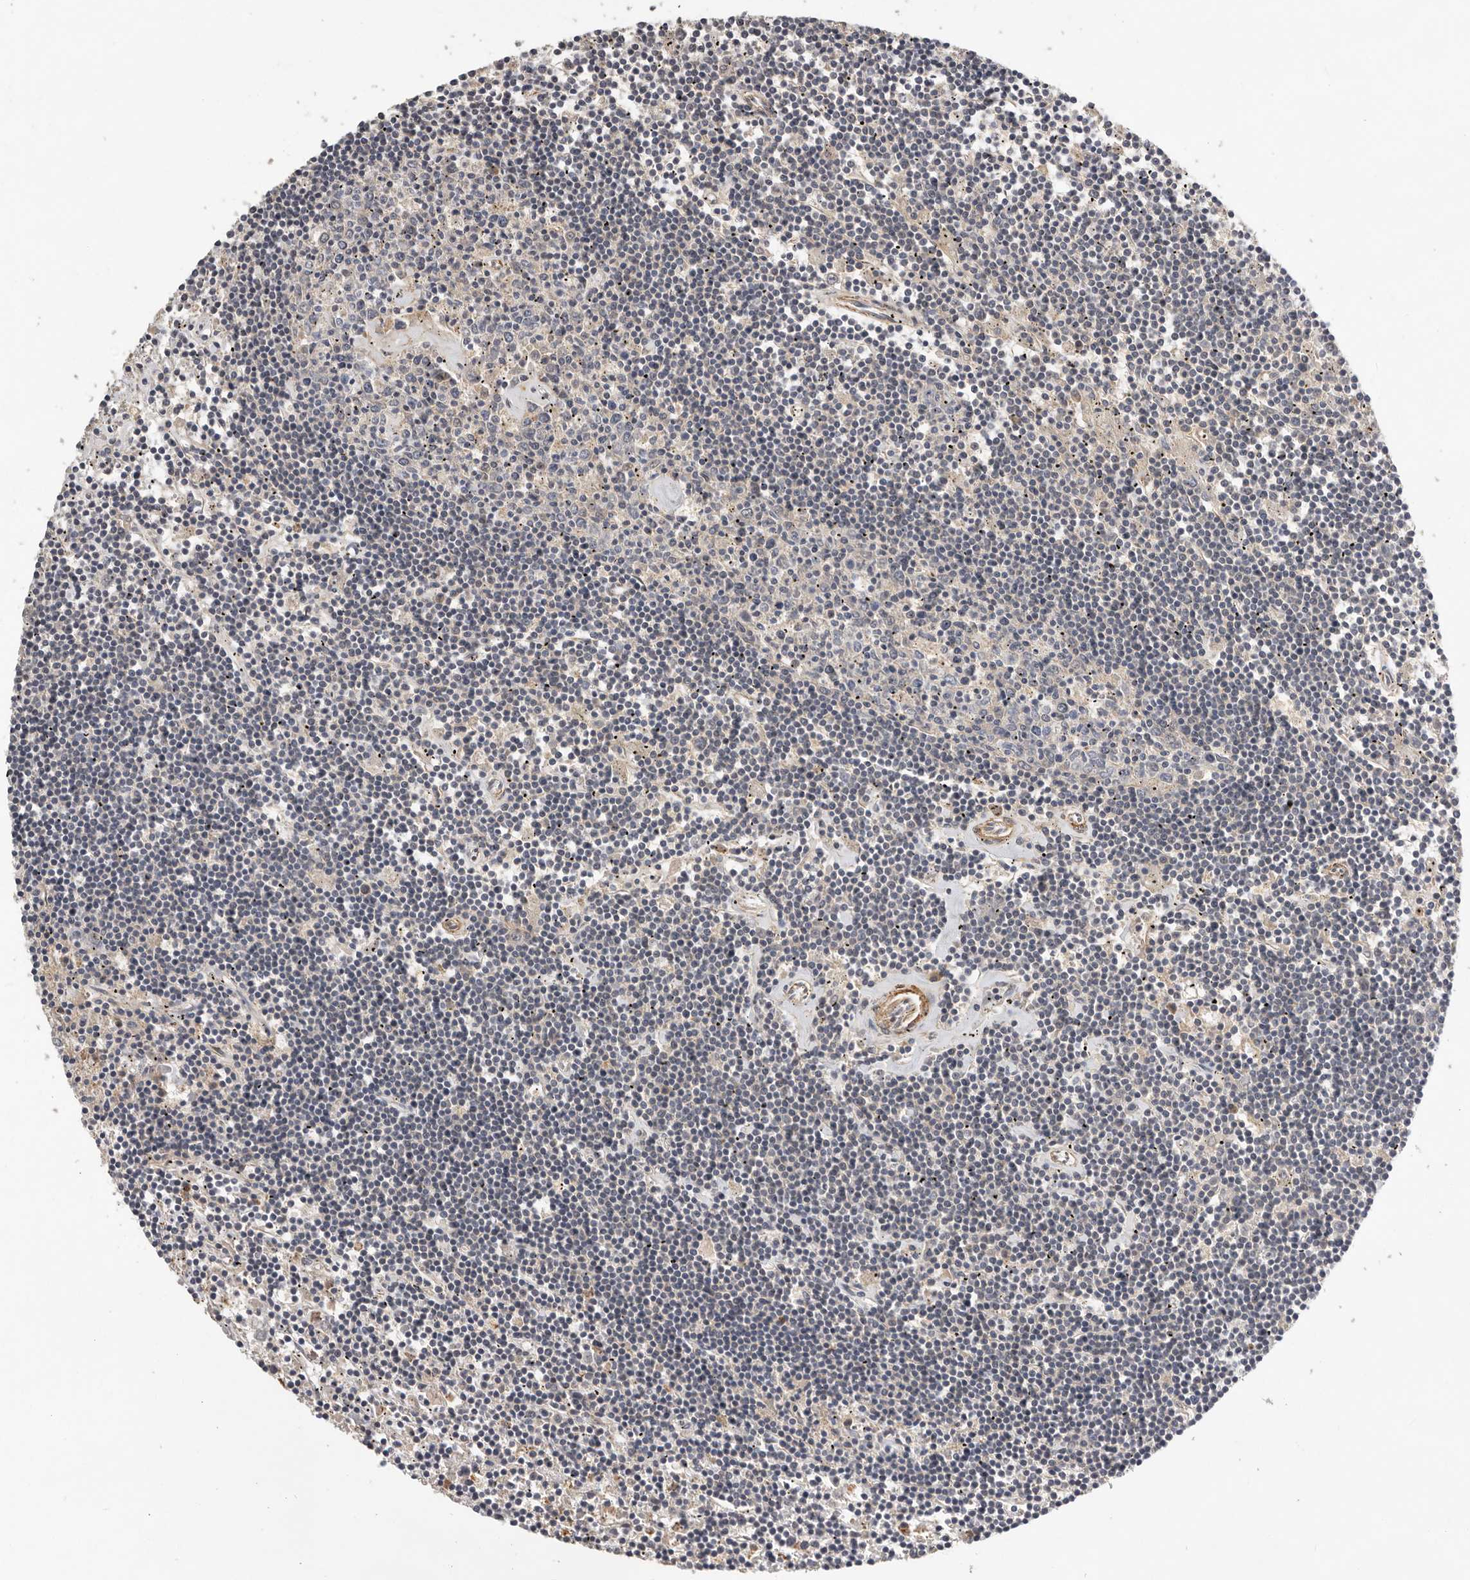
{"staining": {"intensity": "negative", "quantity": "none", "location": "none"}, "tissue": "lymphoma", "cell_type": "Tumor cells", "image_type": "cancer", "snomed": [{"axis": "morphology", "description": "Malignant lymphoma, non-Hodgkin's type, Low grade"}, {"axis": "topography", "description": "Spleen"}], "caption": "The IHC micrograph has no significant expression in tumor cells of low-grade malignant lymphoma, non-Hodgkin's type tissue. (Brightfield microscopy of DAB (3,3'-diaminobenzidine) immunohistochemistry (IHC) at high magnification).", "gene": "RNF157", "patient": {"sex": "male", "age": 76}}